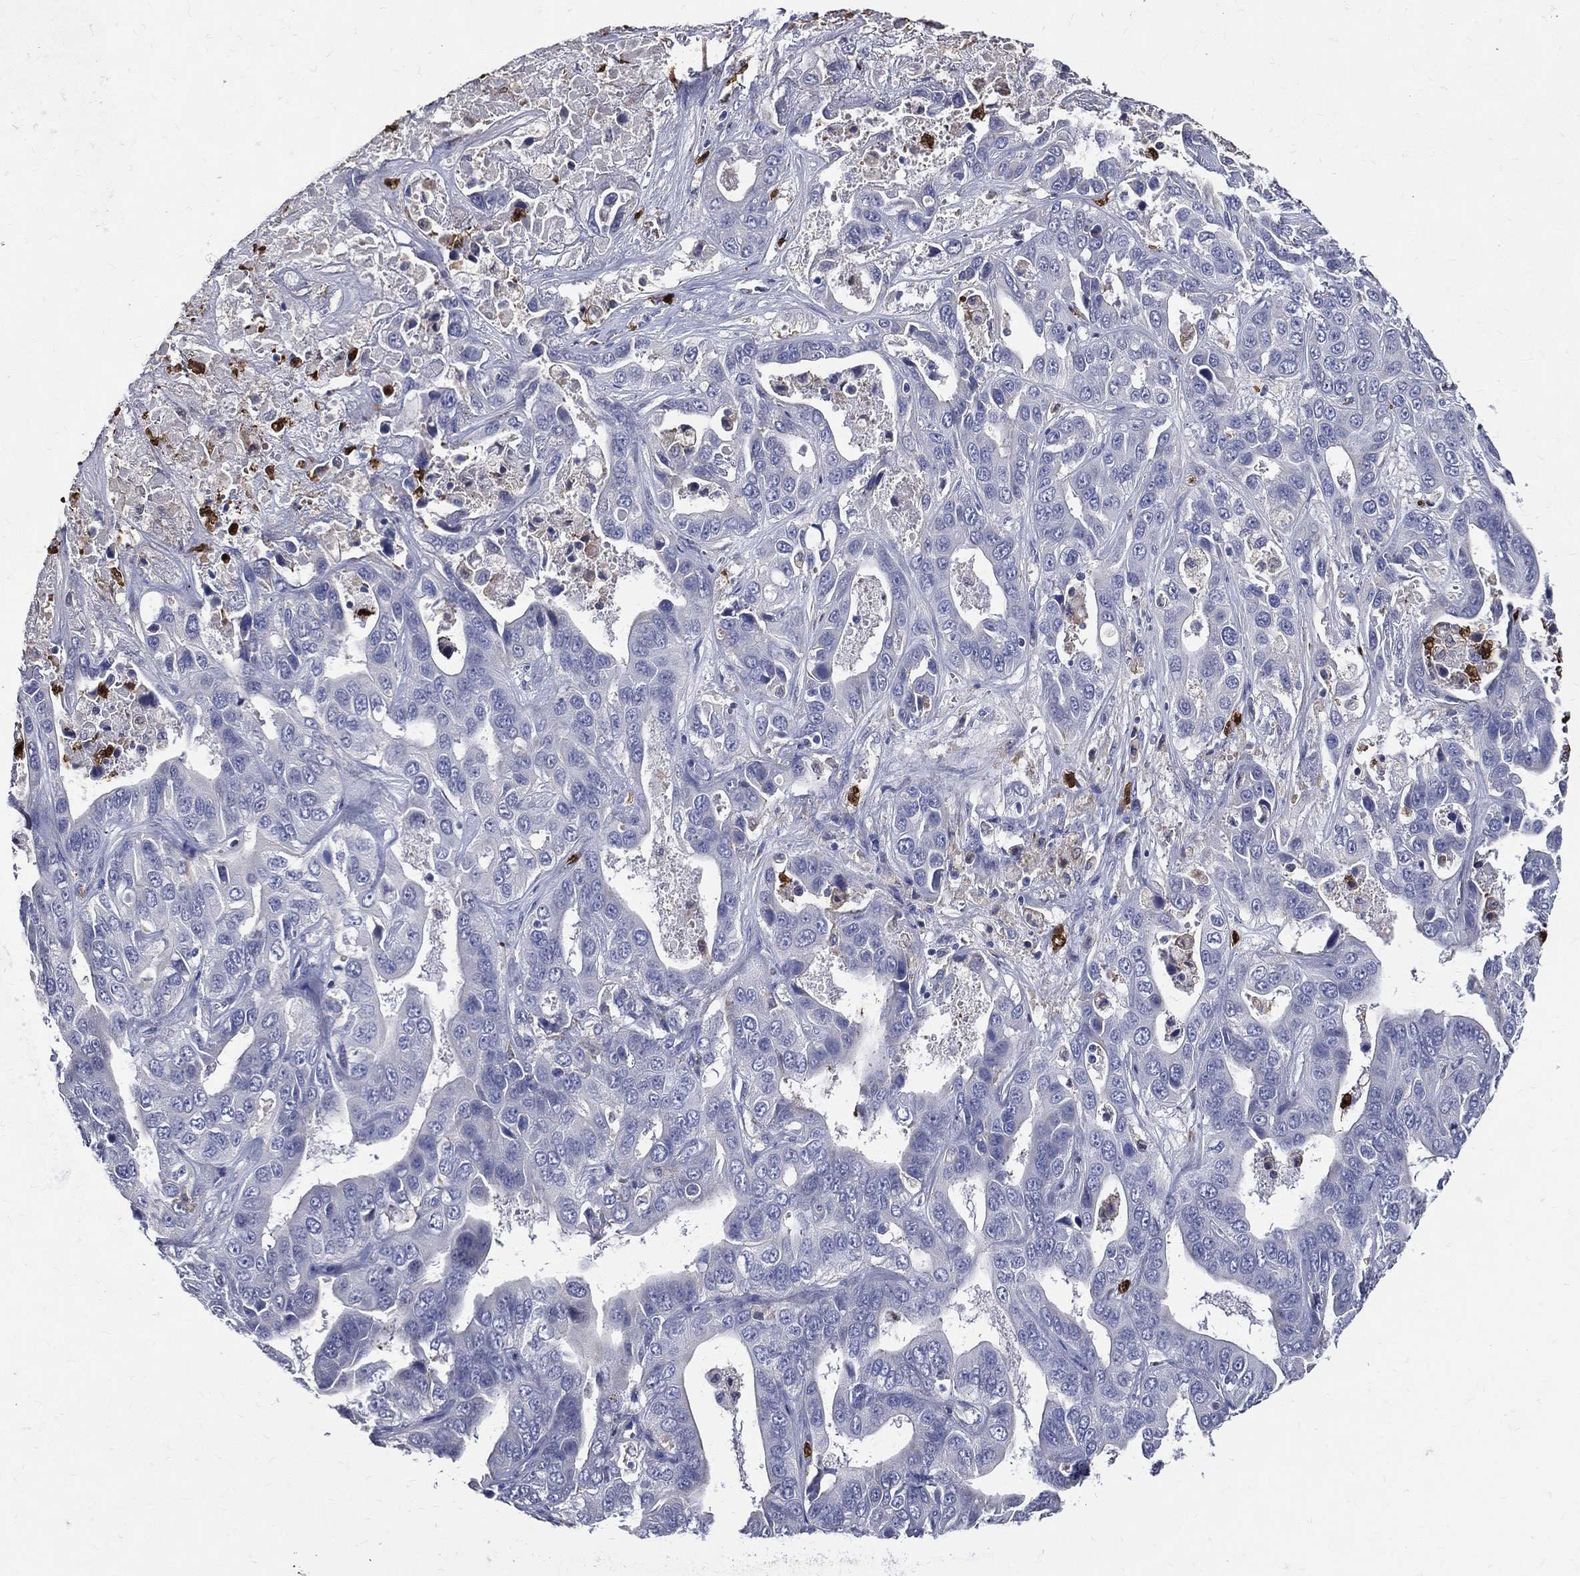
{"staining": {"intensity": "negative", "quantity": "none", "location": "none"}, "tissue": "liver cancer", "cell_type": "Tumor cells", "image_type": "cancer", "snomed": [{"axis": "morphology", "description": "Cholangiocarcinoma"}, {"axis": "topography", "description": "Liver"}], "caption": "An immunohistochemistry photomicrograph of liver cancer is shown. There is no staining in tumor cells of liver cancer.", "gene": "GPR171", "patient": {"sex": "female", "age": 52}}